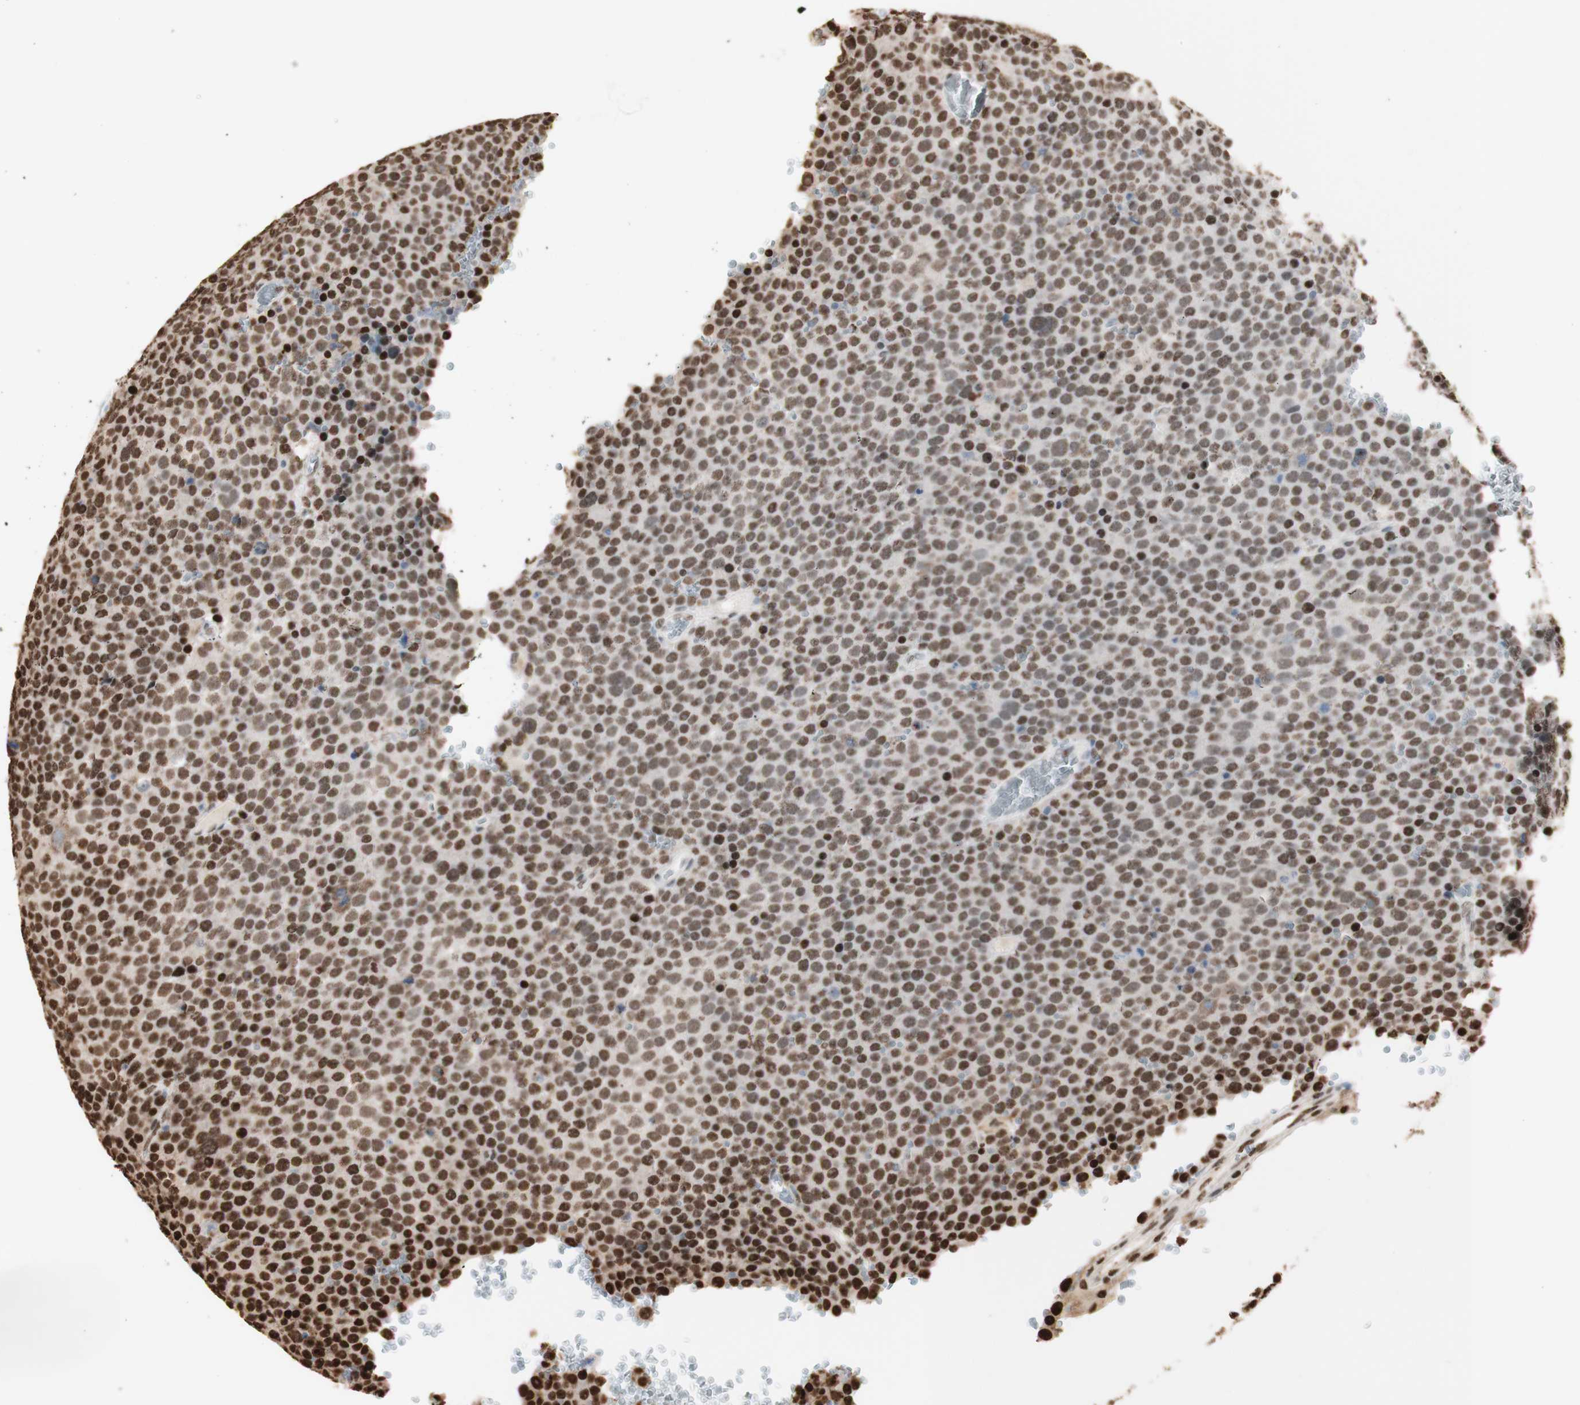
{"staining": {"intensity": "strong", "quantity": "25%-75%", "location": "nuclear"}, "tissue": "testis cancer", "cell_type": "Tumor cells", "image_type": "cancer", "snomed": [{"axis": "morphology", "description": "Seminoma, NOS"}, {"axis": "topography", "description": "Testis"}], "caption": "The histopathology image demonstrates immunohistochemical staining of testis seminoma. There is strong nuclear staining is present in approximately 25%-75% of tumor cells.", "gene": "HNRNPA2B1", "patient": {"sex": "male", "age": 71}}